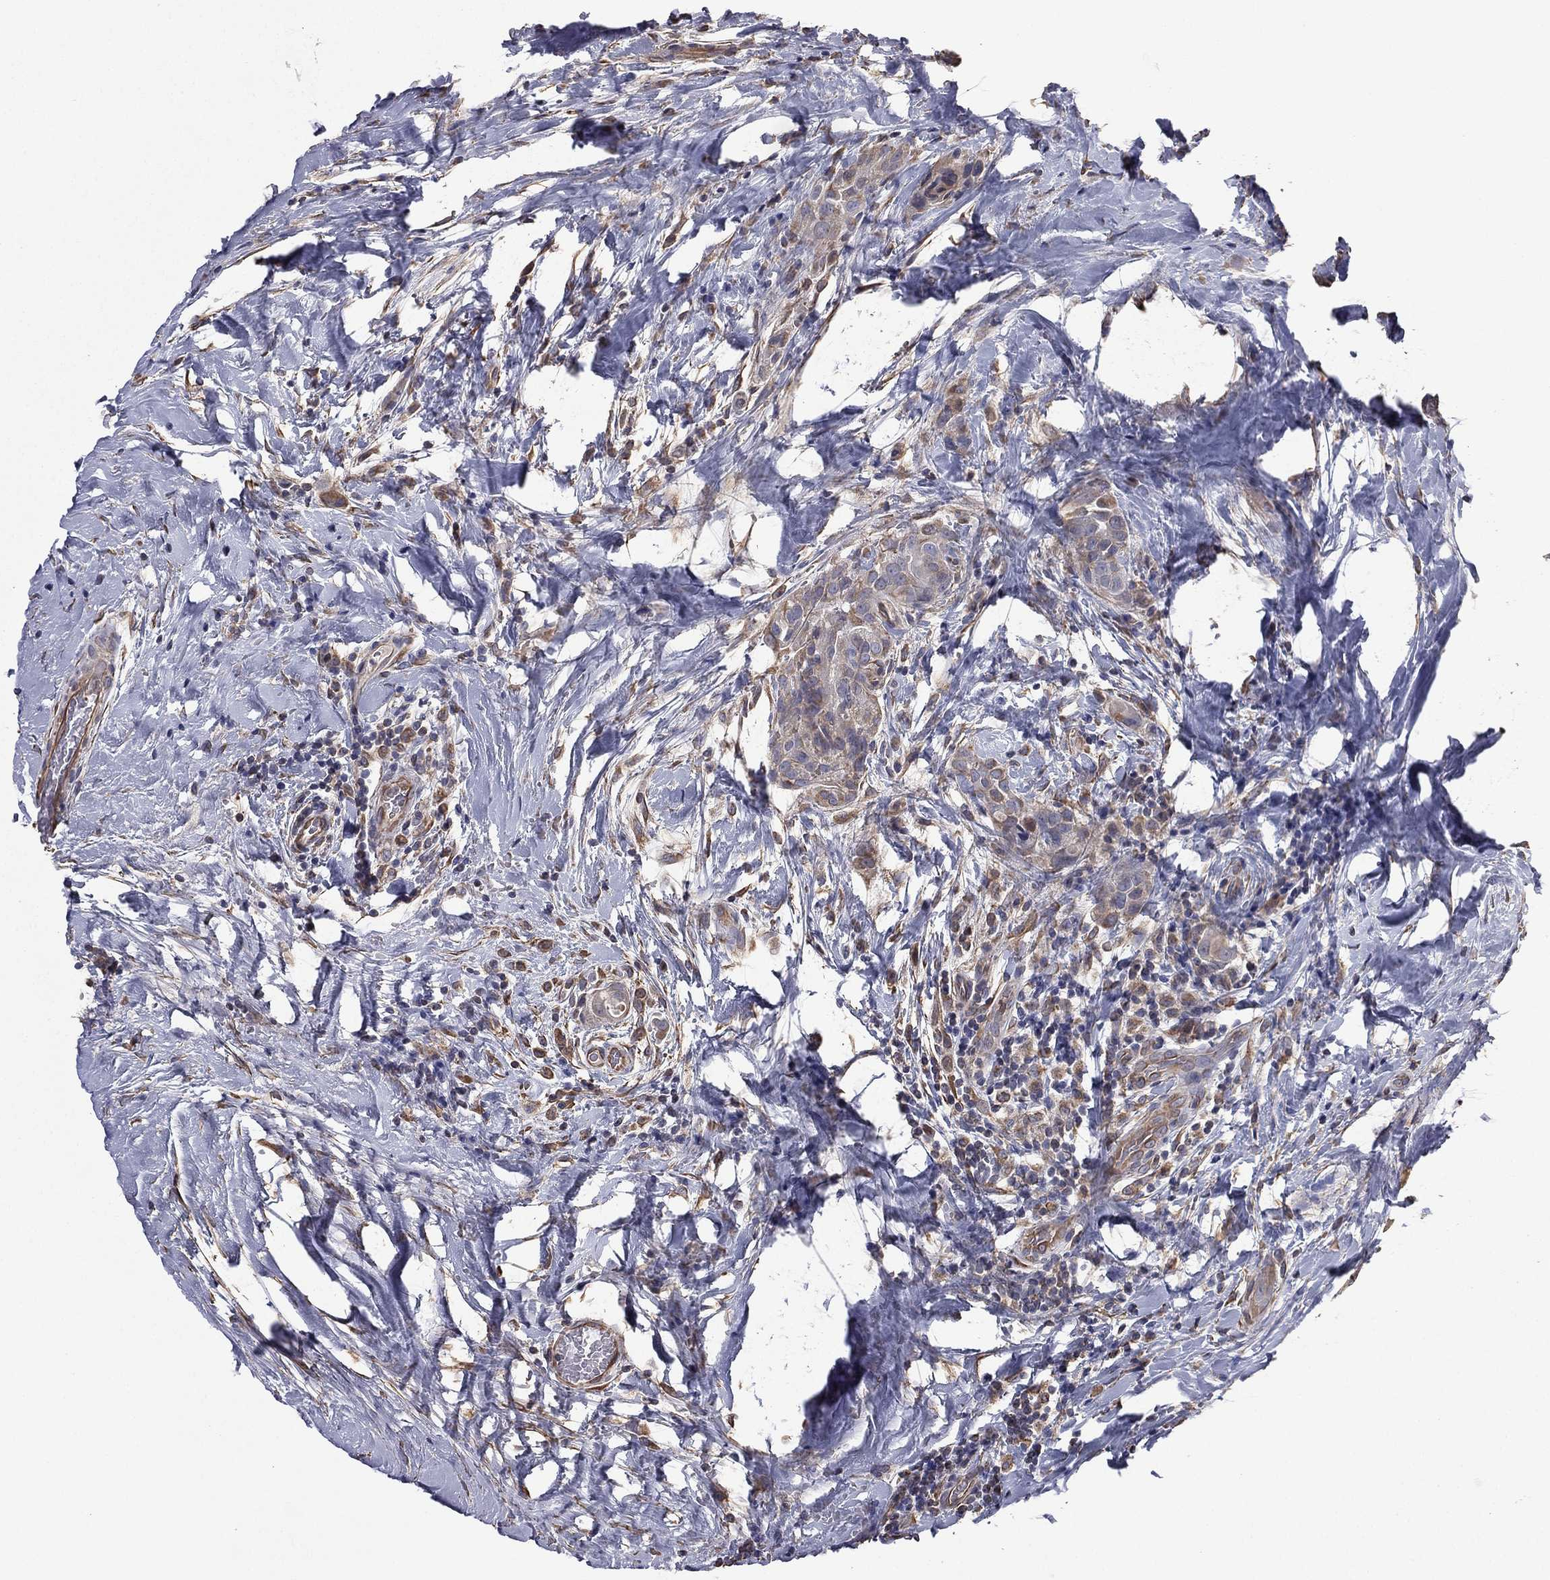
{"staining": {"intensity": "weak", "quantity": "<25%", "location": "cytoplasmic/membranous"}, "tissue": "thyroid cancer", "cell_type": "Tumor cells", "image_type": "cancer", "snomed": [{"axis": "morphology", "description": "Papillary adenocarcinoma, NOS"}, {"axis": "topography", "description": "Thyroid gland"}], "caption": "This is an immunohistochemistry image of papillary adenocarcinoma (thyroid). There is no staining in tumor cells.", "gene": "SCUBE1", "patient": {"sex": "male", "age": 61}}